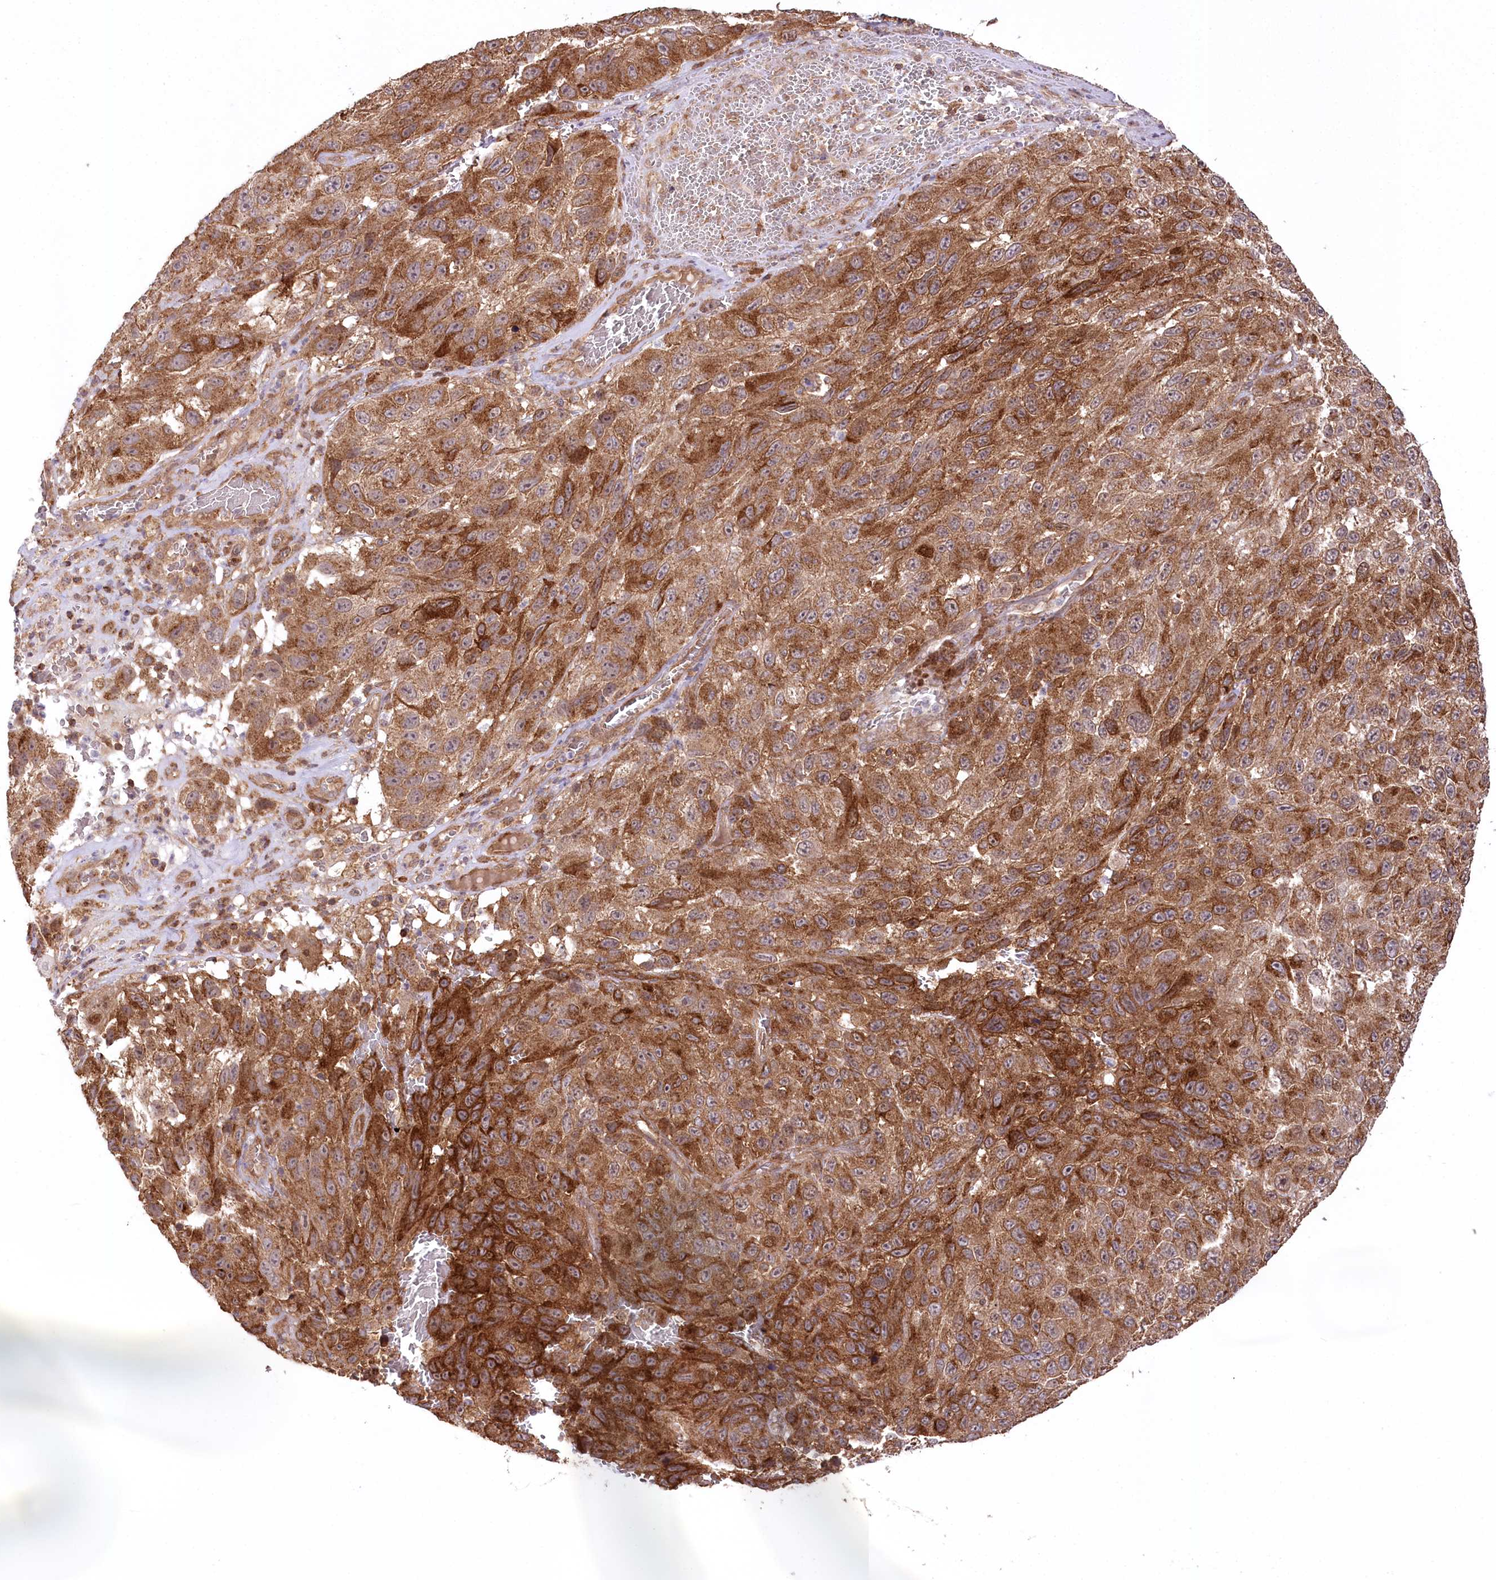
{"staining": {"intensity": "strong", "quantity": ">75%", "location": "cytoplasmic/membranous"}, "tissue": "melanoma", "cell_type": "Tumor cells", "image_type": "cancer", "snomed": [{"axis": "morphology", "description": "Malignant melanoma, NOS"}, {"axis": "topography", "description": "Skin"}], "caption": "Immunohistochemistry (DAB) staining of melanoma reveals strong cytoplasmic/membranous protein positivity in about >75% of tumor cells.", "gene": "CCDC91", "patient": {"sex": "female", "age": 96}}